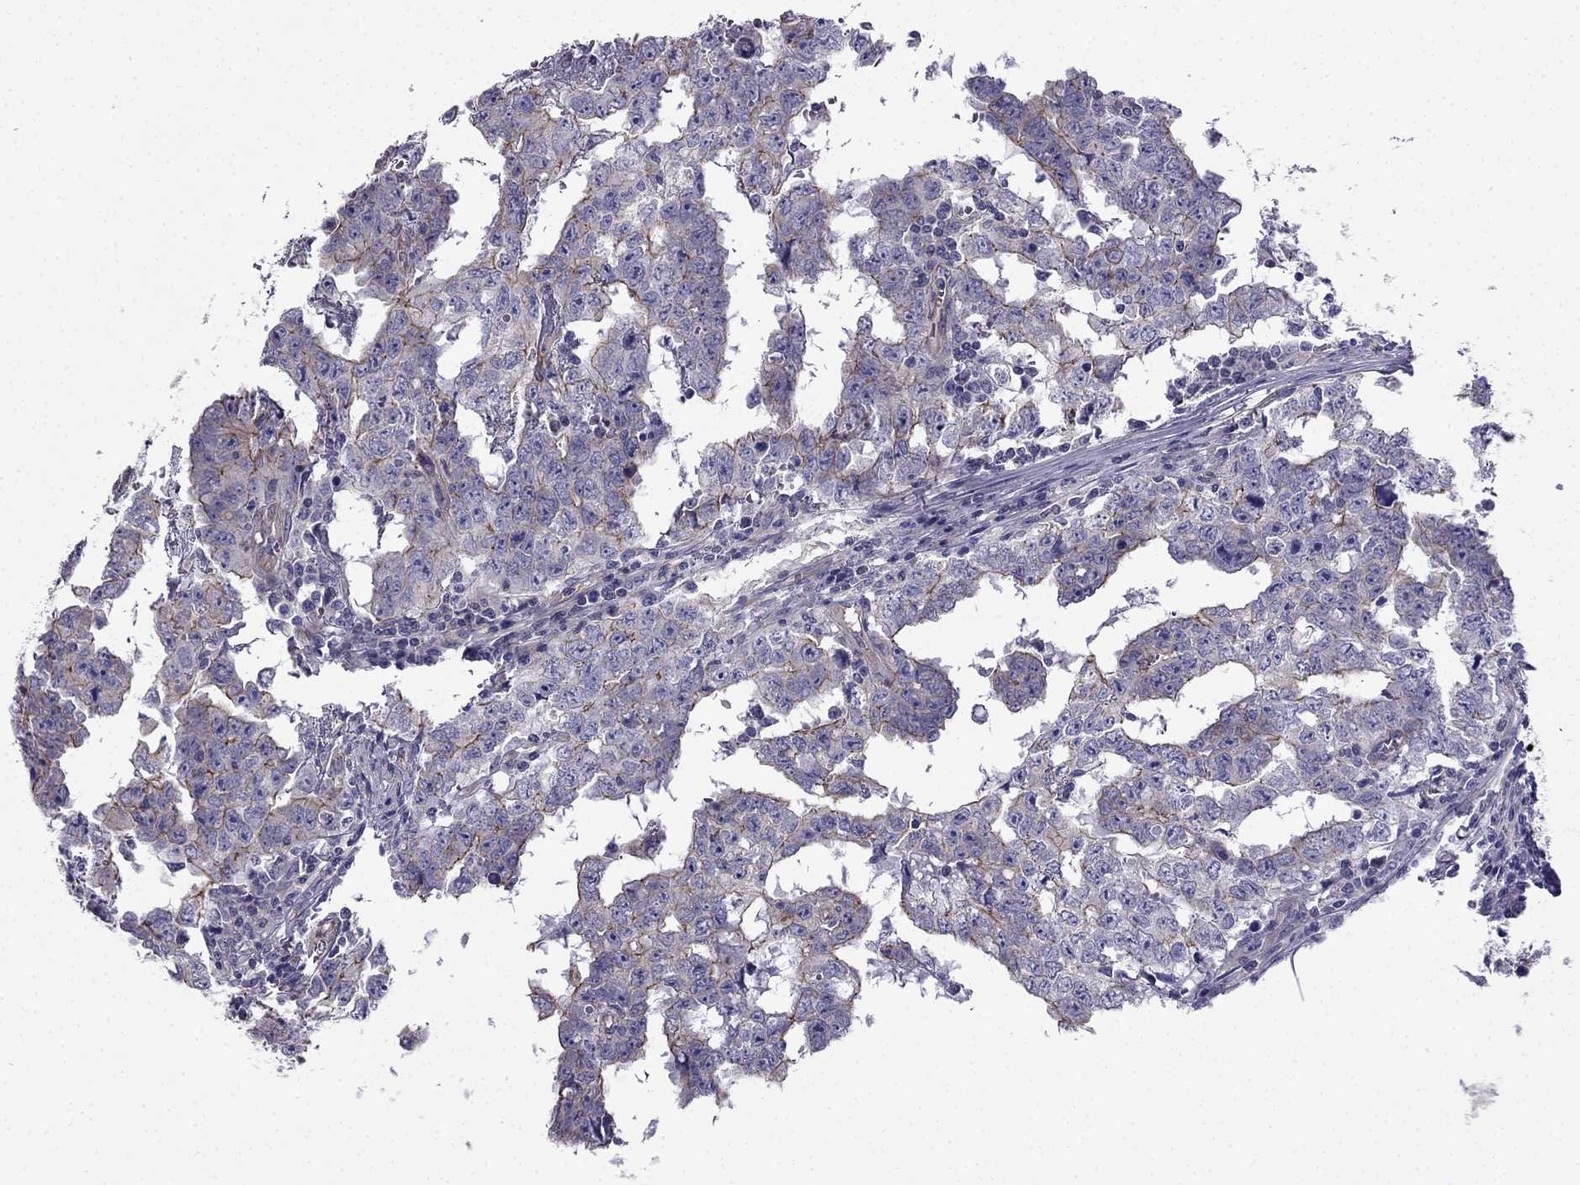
{"staining": {"intensity": "moderate", "quantity": "<25%", "location": "cytoplasmic/membranous"}, "tissue": "testis cancer", "cell_type": "Tumor cells", "image_type": "cancer", "snomed": [{"axis": "morphology", "description": "Carcinoma, Embryonal, NOS"}, {"axis": "topography", "description": "Testis"}], "caption": "There is low levels of moderate cytoplasmic/membranous positivity in tumor cells of embryonal carcinoma (testis), as demonstrated by immunohistochemical staining (brown color).", "gene": "ENOX1", "patient": {"sex": "male", "age": 22}}